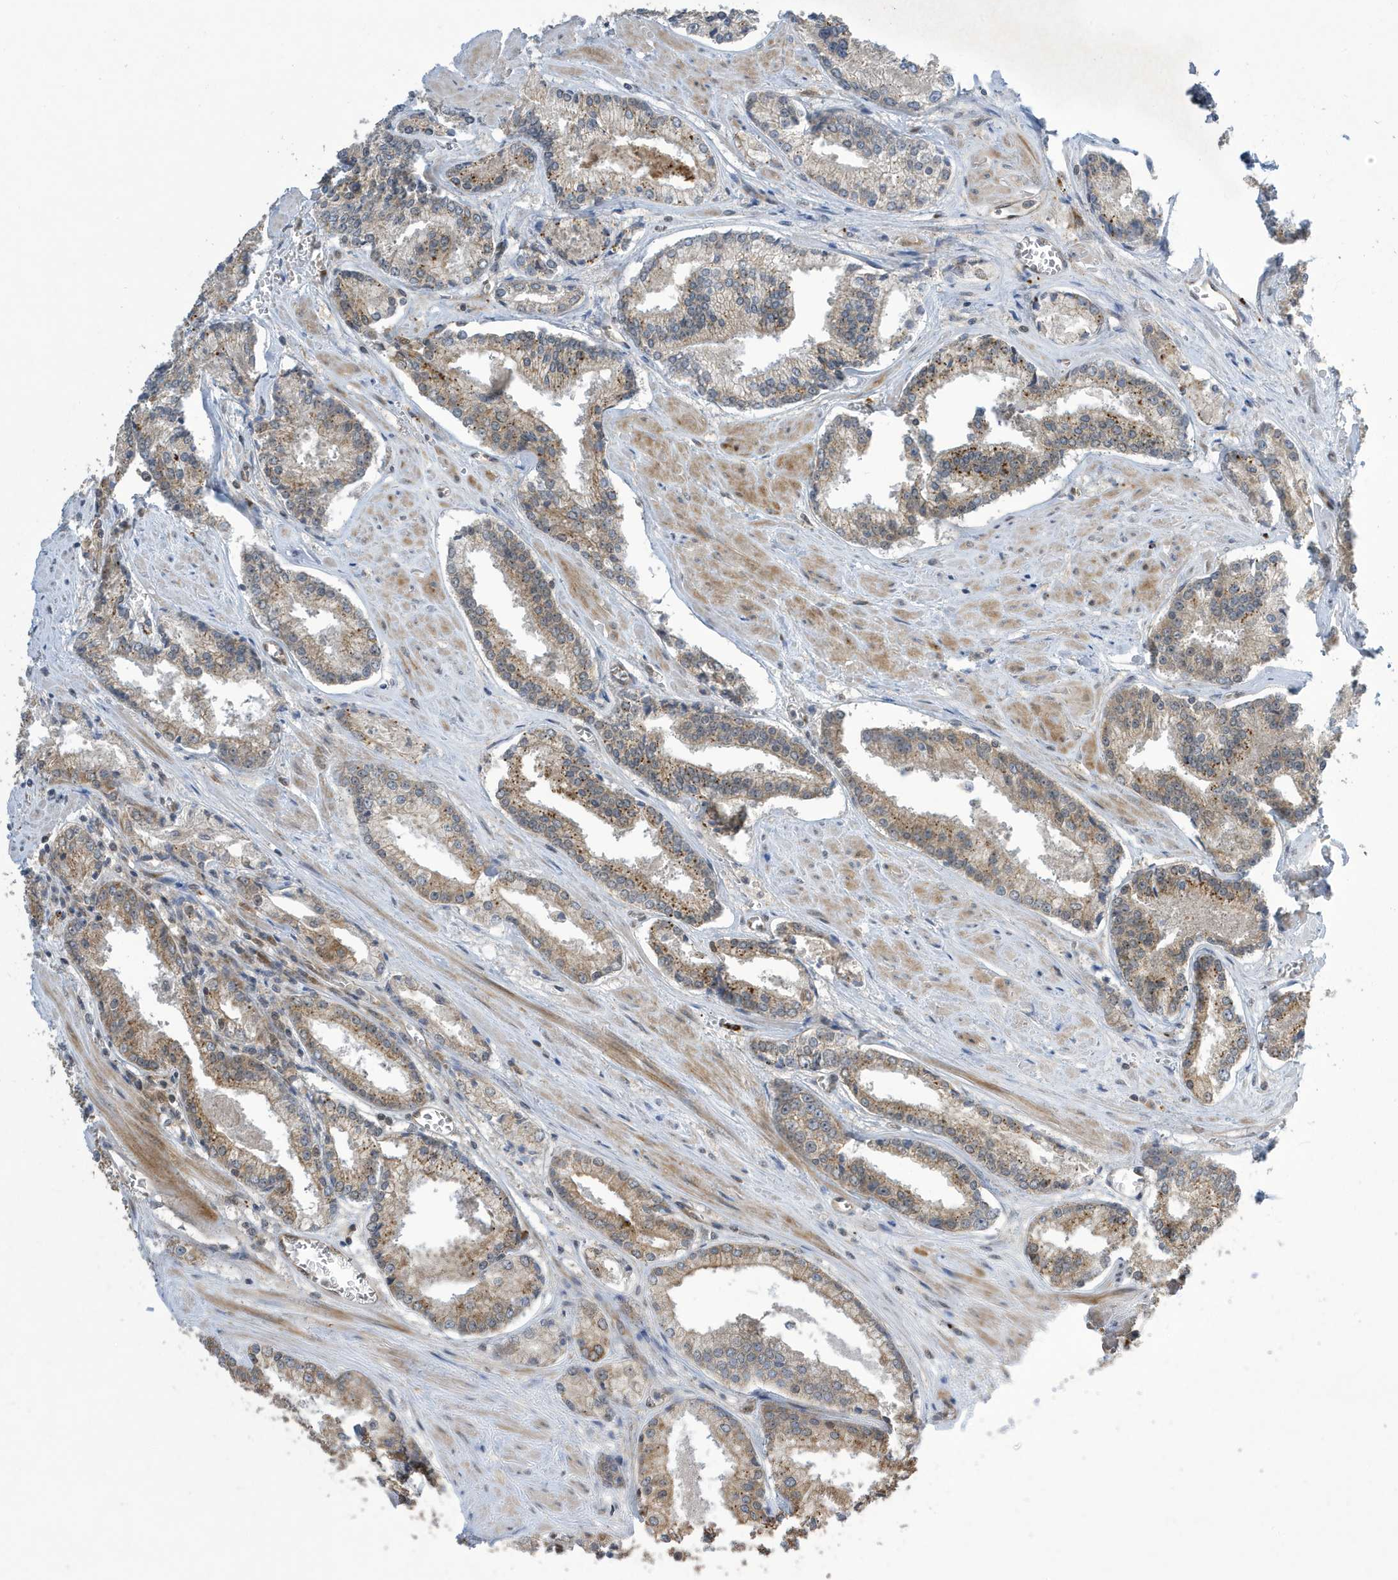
{"staining": {"intensity": "moderate", "quantity": ">75%", "location": "cytoplasmic/membranous"}, "tissue": "prostate cancer", "cell_type": "Tumor cells", "image_type": "cancer", "snomed": [{"axis": "morphology", "description": "Adenocarcinoma, Low grade"}, {"axis": "topography", "description": "Prostate"}], "caption": "DAB (3,3'-diaminobenzidine) immunohistochemical staining of human prostate cancer demonstrates moderate cytoplasmic/membranous protein positivity in about >75% of tumor cells.", "gene": "NCOA7", "patient": {"sex": "male", "age": 54}}